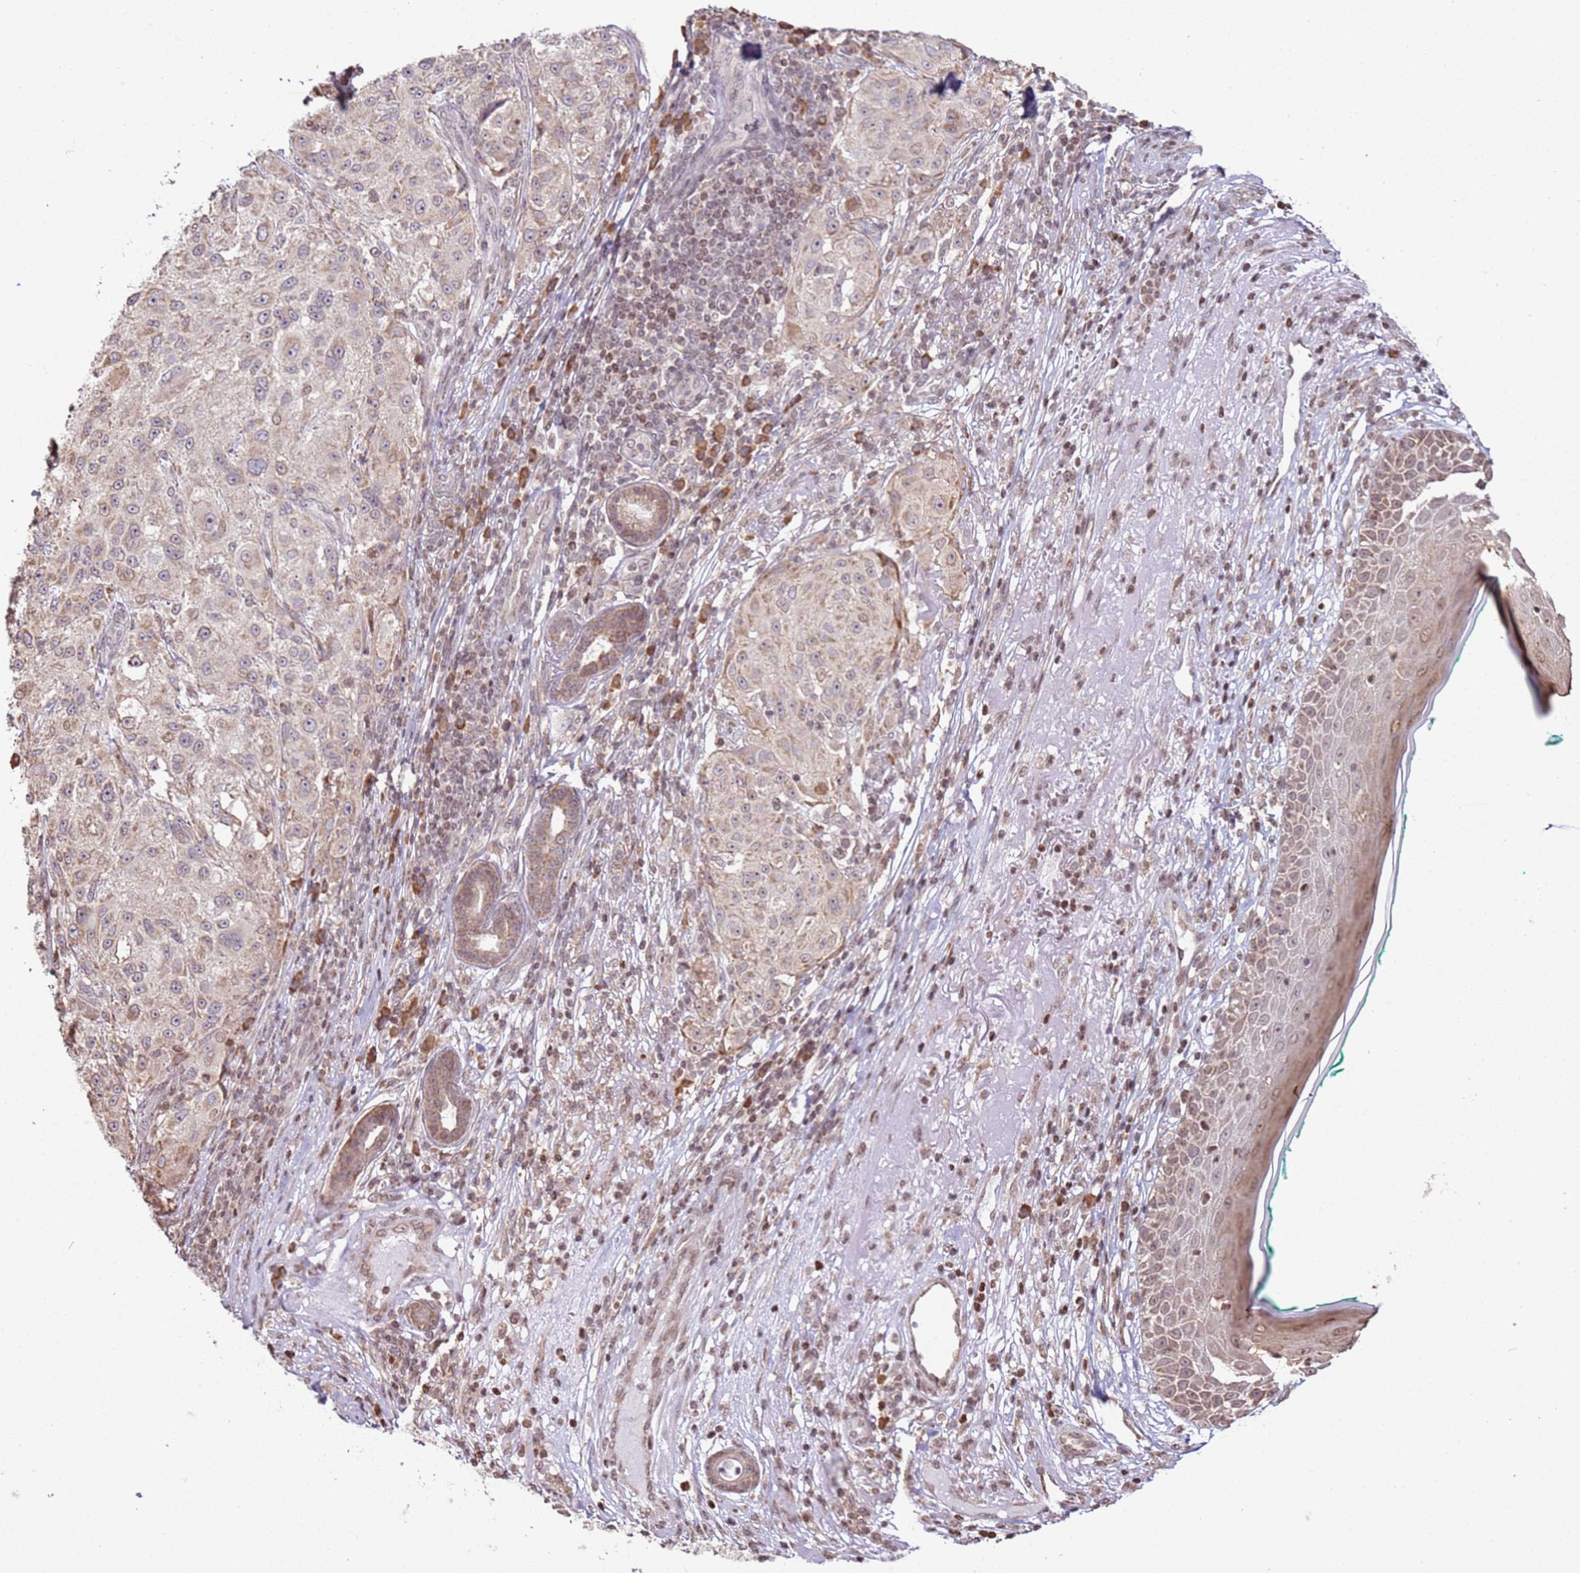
{"staining": {"intensity": "moderate", "quantity": "<25%", "location": "cytoplasmic/membranous"}, "tissue": "melanoma", "cell_type": "Tumor cells", "image_type": "cancer", "snomed": [{"axis": "morphology", "description": "Necrosis, NOS"}, {"axis": "morphology", "description": "Malignant melanoma, NOS"}, {"axis": "topography", "description": "Skin"}], "caption": "Malignant melanoma tissue shows moderate cytoplasmic/membranous positivity in about <25% of tumor cells The protein of interest is shown in brown color, while the nuclei are stained blue.", "gene": "SCAF1", "patient": {"sex": "female", "age": 87}}